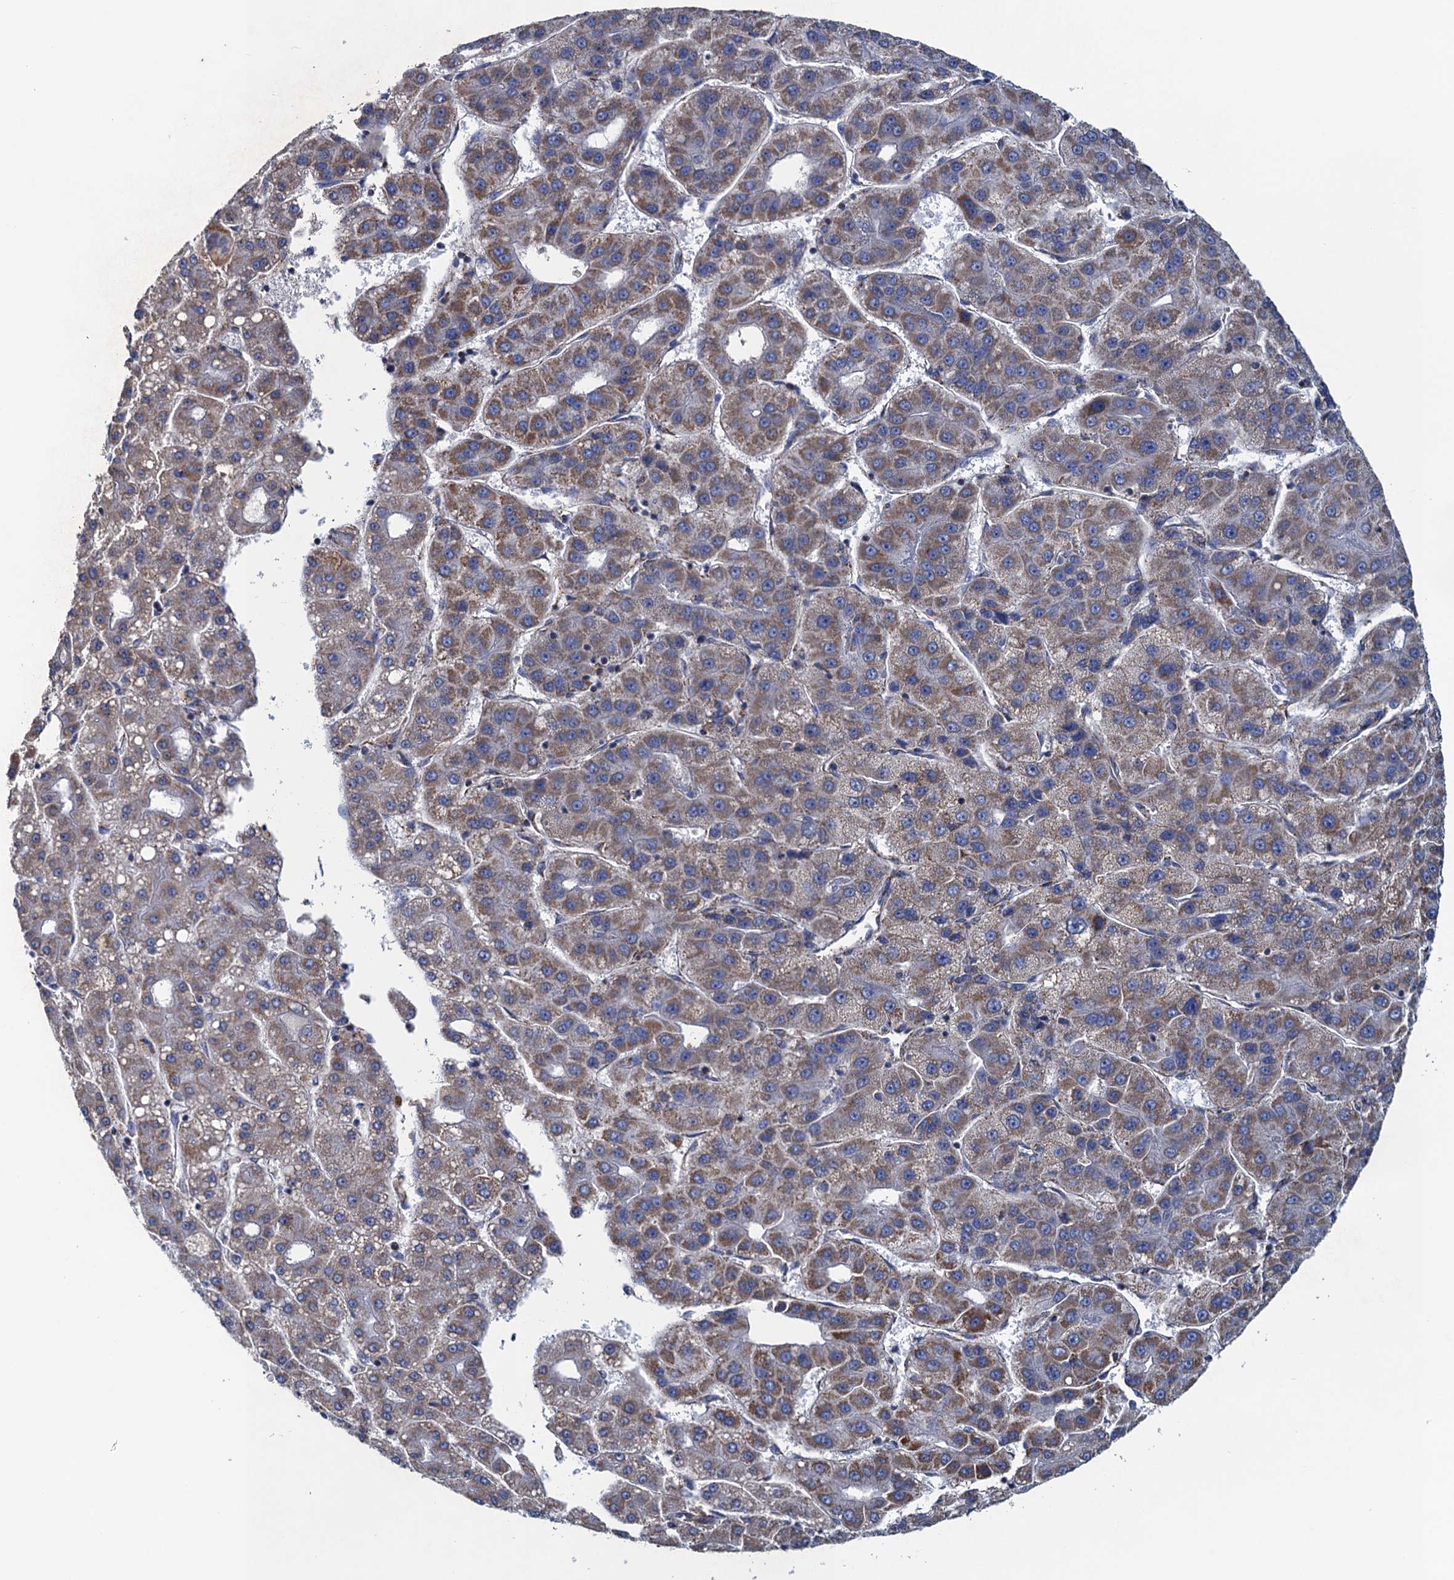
{"staining": {"intensity": "moderate", "quantity": ">75%", "location": "cytoplasmic/membranous"}, "tissue": "liver cancer", "cell_type": "Tumor cells", "image_type": "cancer", "snomed": [{"axis": "morphology", "description": "Carcinoma, Hepatocellular, NOS"}, {"axis": "topography", "description": "Liver"}], "caption": "IHC of liver hepatocellular carcinoma displays medium levels of moderate cytoplasmic/membranous positivity in about >75% of tumor cells. (DAB IHC with brightfield microscopy, high magnification).", "gene": "GTPBP3", "patient": {"sex": "male", "age": 65}}